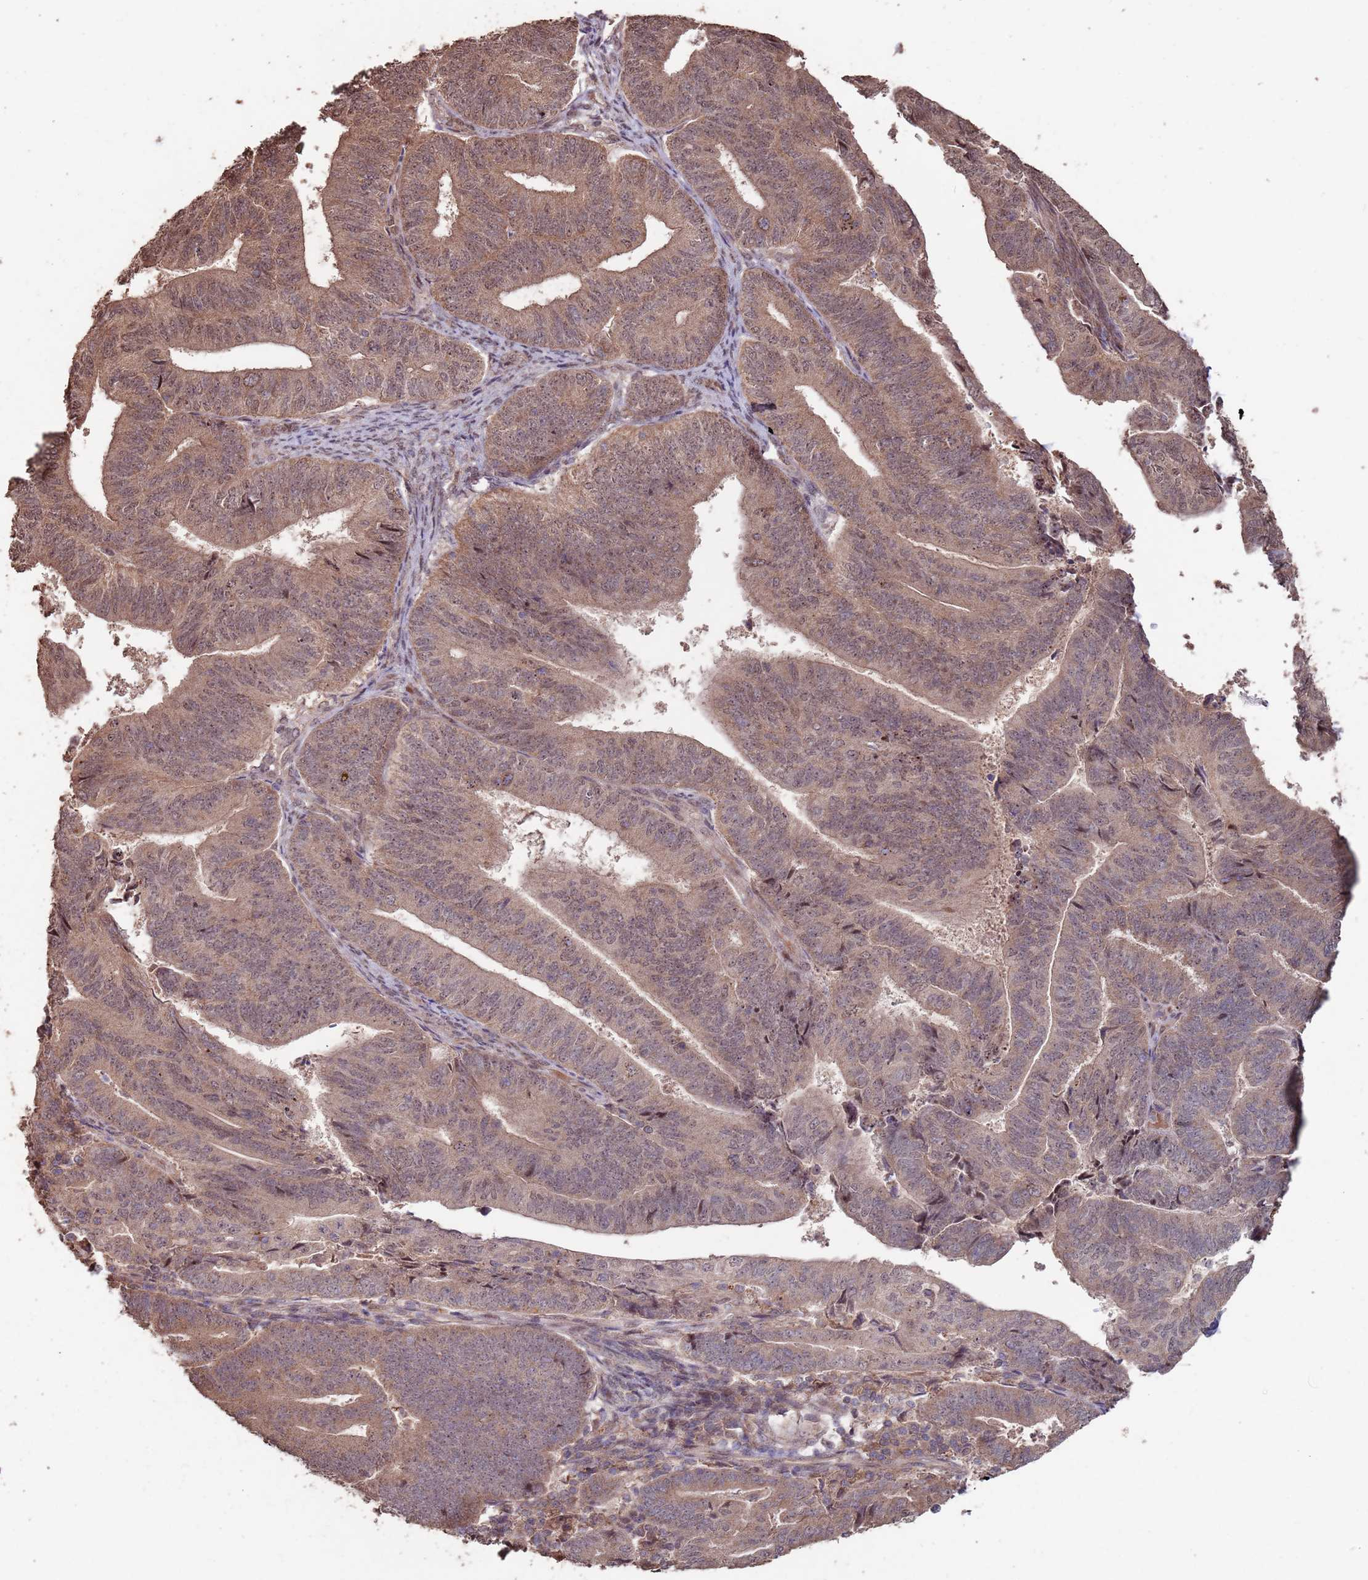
{"staining": {"intensity": "moderate", "quantity": ">75%", "location": "cytoplasmic/membranous,nuclear"}, "tissue": "endometrial cancer", "cell_type": "Tumor cells", "image_type": "cancer", "snomed": [{"axis": "morphology", "description": "Adenocarcinoma, NOS"}, {"axis": "topography", "description": "Endometrium"}], "caption": "A brown stain labels moderate cytoplasmic/membranous and nuclear staining of a protein in human endometrial adenocarcinoma tumor cells.", "gene": "PRR7", "patient": {"sex": "female", "age": 70}}